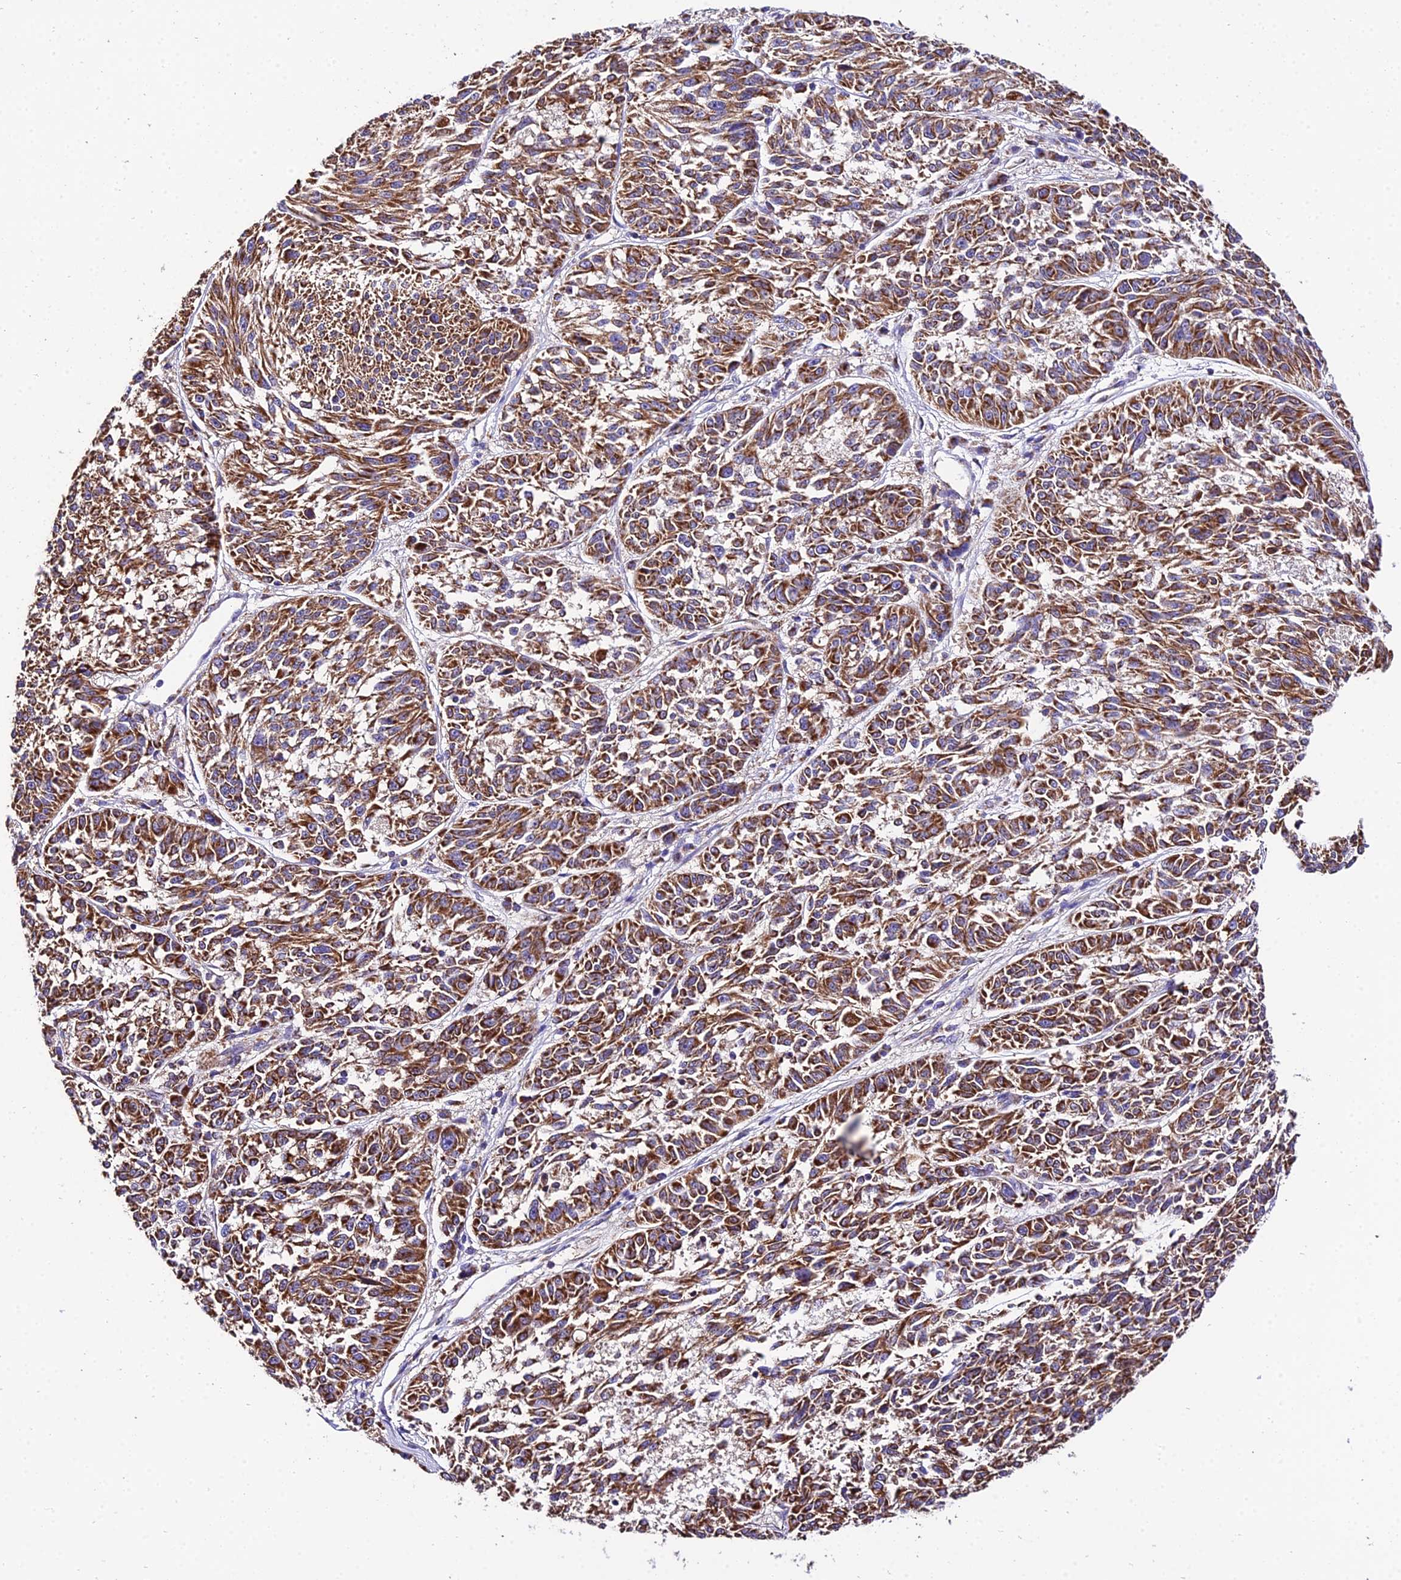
{"staining": {"intensity": "strong", "quantity": ">75%", "location": "cytoplasmic/membranous"}, "tissue": "melanoma", "cell_type": "Tumor cells", "image_type": "cancer", "snomed": [{"axis": "morphology", "description": "Malignant melanoma, NOS"}, {"axis": "topography", "description": "Skin"}], "caption": "Immunohistochemistry (IHC) (DAB (3,3'-diaminobenzidine)) staining of melanoma exhibits strong cytoplasmic/membranous protein expression in about >75% of tumor cells.", "gene": "OCIAD1", "patient": {"sex": "male", "age": 53}}